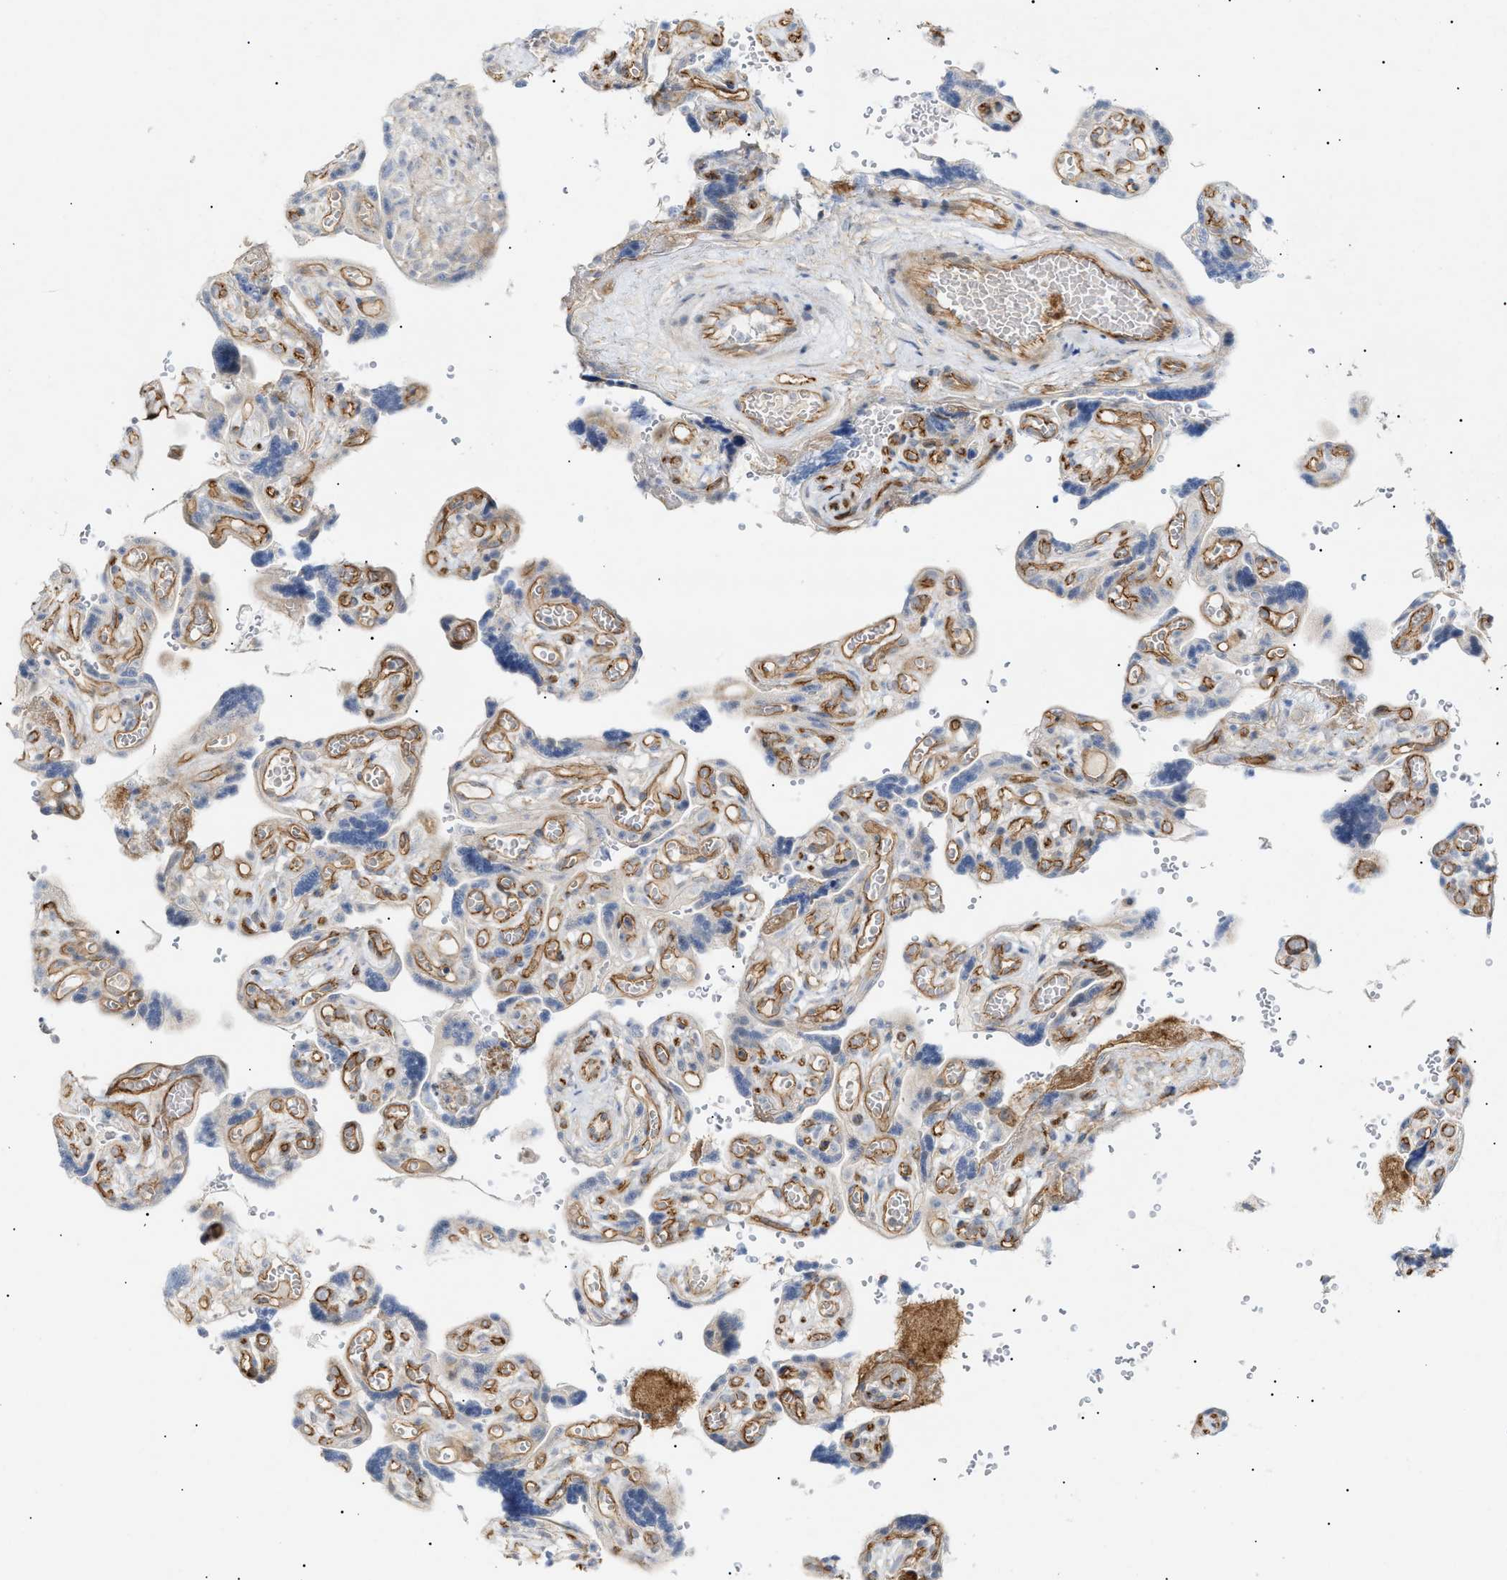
{"staining": {"intensity": "moderate", "quantity": "25%-75%", "location": "cytoplasmic/membranous"}, "tissue": "placenta", "cell_type": "Decidual cells", "image_type": "normal", "snomed": [{"axis": "morphology", "description": "Normal tissue, NOS"}, {"axis": "topography", "description": "Placenta"}], "caption": "DAB immunohistochemical staining of unremarkable human placenta demonstrates moderate cytoplasmic/membranous protein positivity in about 25%-75% of decidual cells. (DAB IHC with brightfield microscopy, high magnification).", "gene": "ZFHX2", "patient": {"sex": "female", "age": 30}}